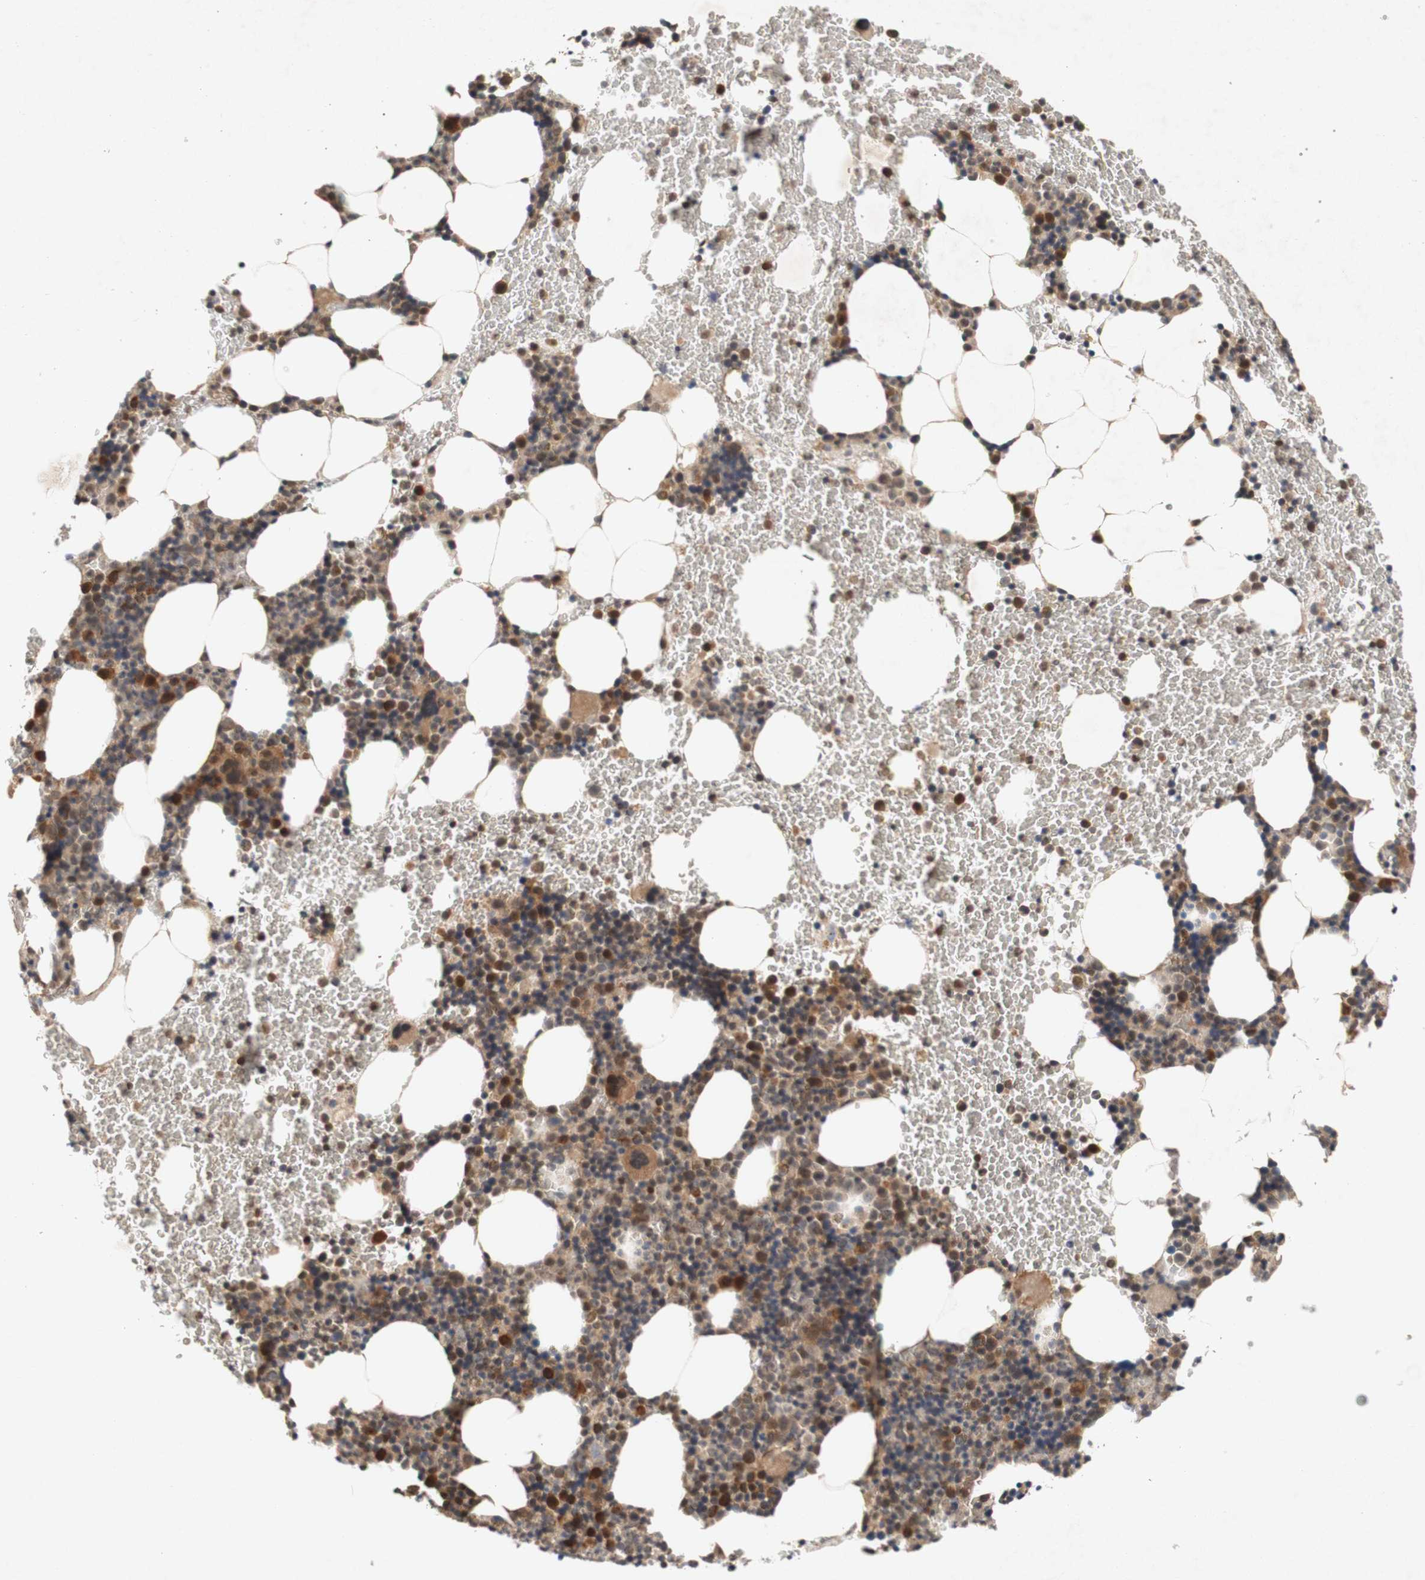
{"staining": {"intensity": "moderate", "quantity": "25%-75%", "location": "cytoplasmic/membranous,nuclear"}, "tissue": "bone marrow", "cell_type": "Hematopoietic cells", "image_type": "normal", "snomed": [{"axis": "morphology", "description": "Normal tissue, NOS"}, {"axis": "morphology", "description": "Inflammation, NOS"}, {"axis": "topography", "description": "Bone marrow"}], "caption": "Immunohistochemical staining of benign bone marrow demonstrates 25%-75% levels of moderate cytoplasmic/membranous,nuclear protein expression in approximately 25%-75% of hematopoietic cells. Nuclei are stained in blue.", "gene": "PIN1", "patient": {"sex": "female", "age": 70}}